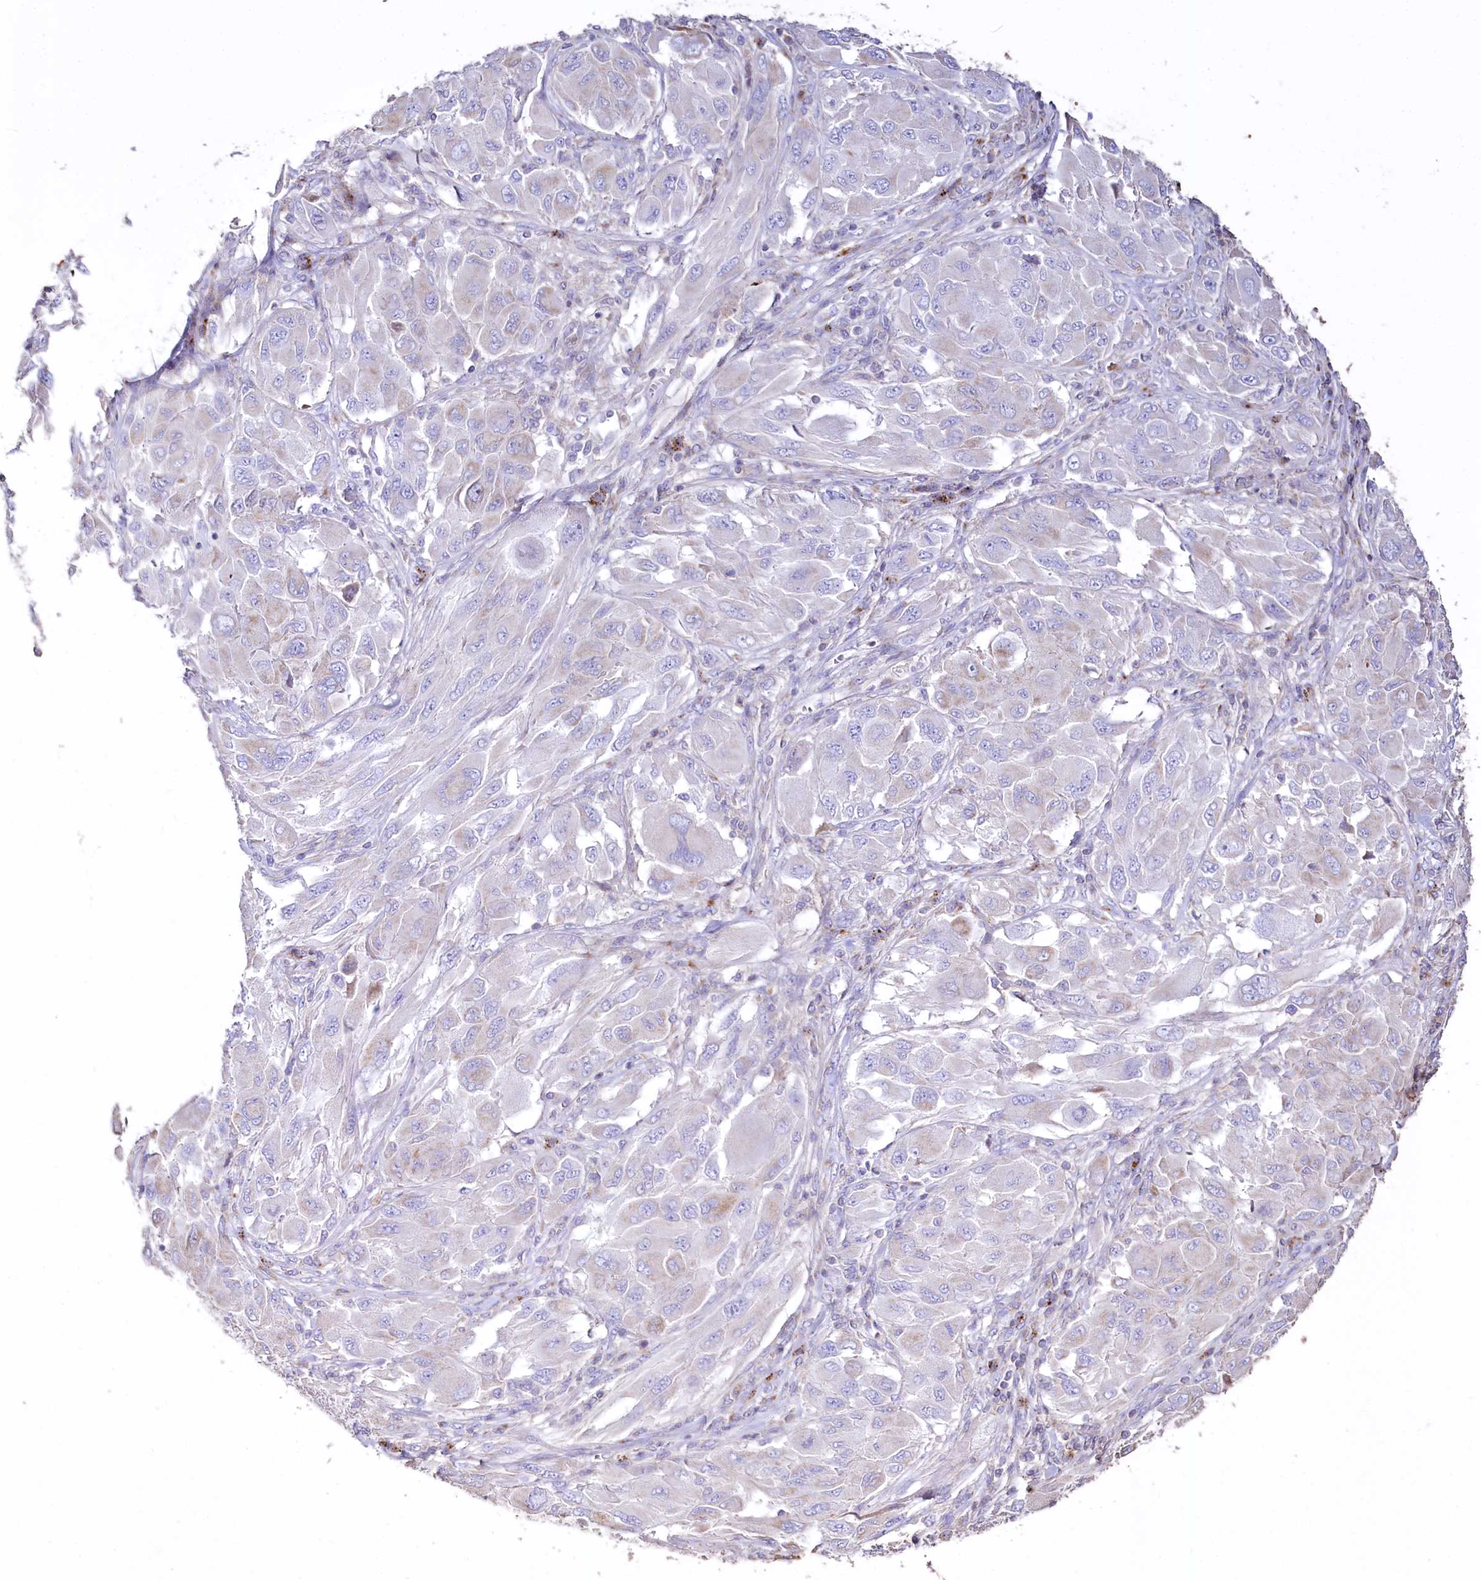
{"staining": {"intensity": "negative", "quantity": "none", "location": "none"}, "tissue": "melanoma", "cell_type": "Tumor cells", "image_type": "cancer", "snomed": [{"axis": "morphology", "description": "Malignant melanoma, NOS"}, {"axis": "topography", "description": "Skin"}], "caption": "Malignant melanoma was stained to show a protein in brown. There is no significant positivity in tumor cells.", "gene": "PTER", "patient": {"sex": "female", "age": 91}}